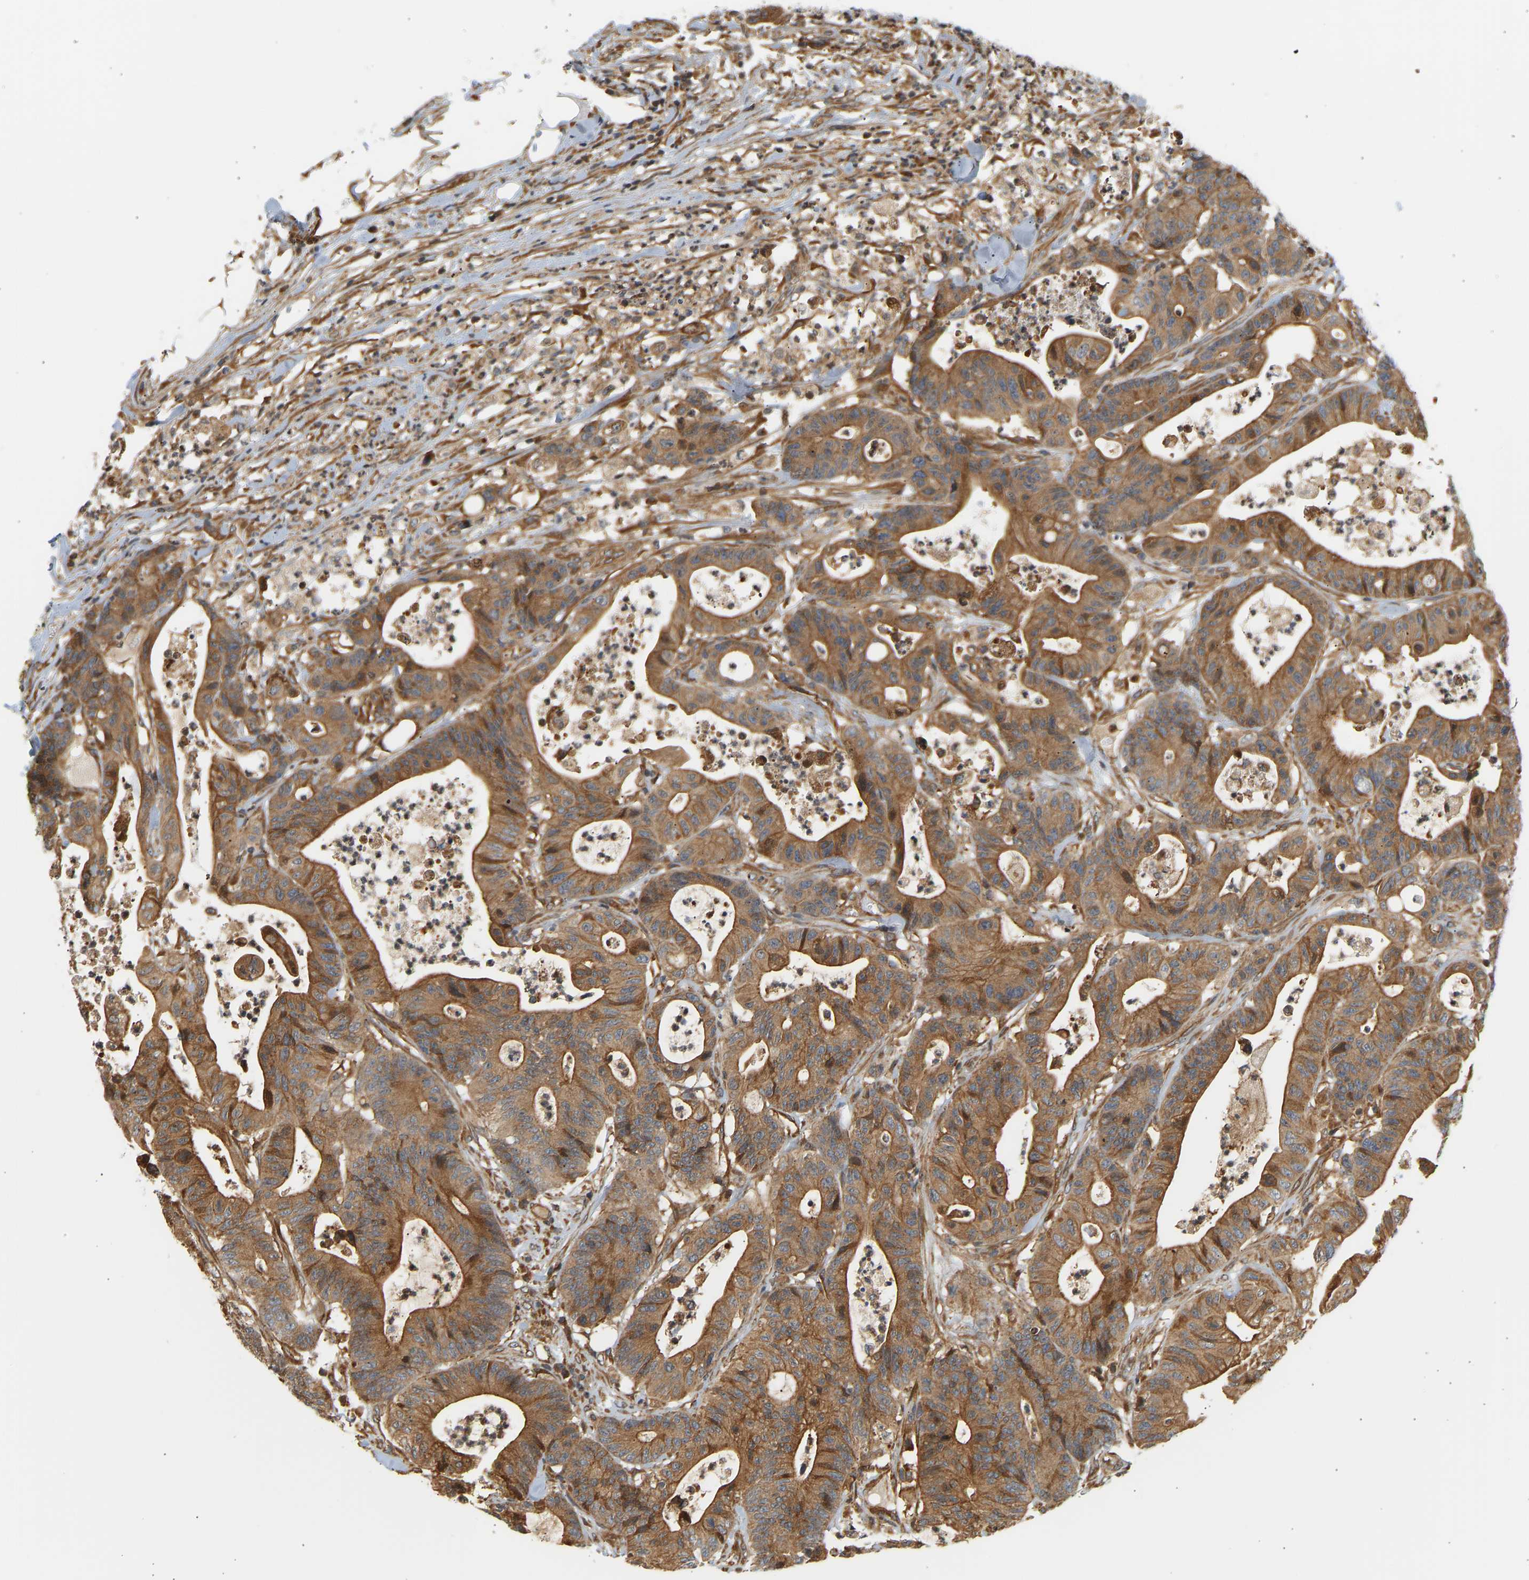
{"staining": {"intensity": "moderate", "quantity": ">75%", "location": "cytoplasmic/membranous"}, "tissue": "colorectal cancer", "cell_type": "Tumor cells", "image_type": "cancer", "snomed": [{"axis": "morphology", "description": "Adenocarcinoma, NOS"}, {"axis": "topography", "description": "Colon"}], "caption": "Tumor cells demonstrate medium levels of moderate cytoplasmic/membranous staining in about >75% of cells in human colorectal cancer. (Stains: DAB in brown, nuclei in blue, Microscopy: brightfield microscopy at high magnification).", "gene": "CEP57", "patient": {"sex": "female", "age": 84}}